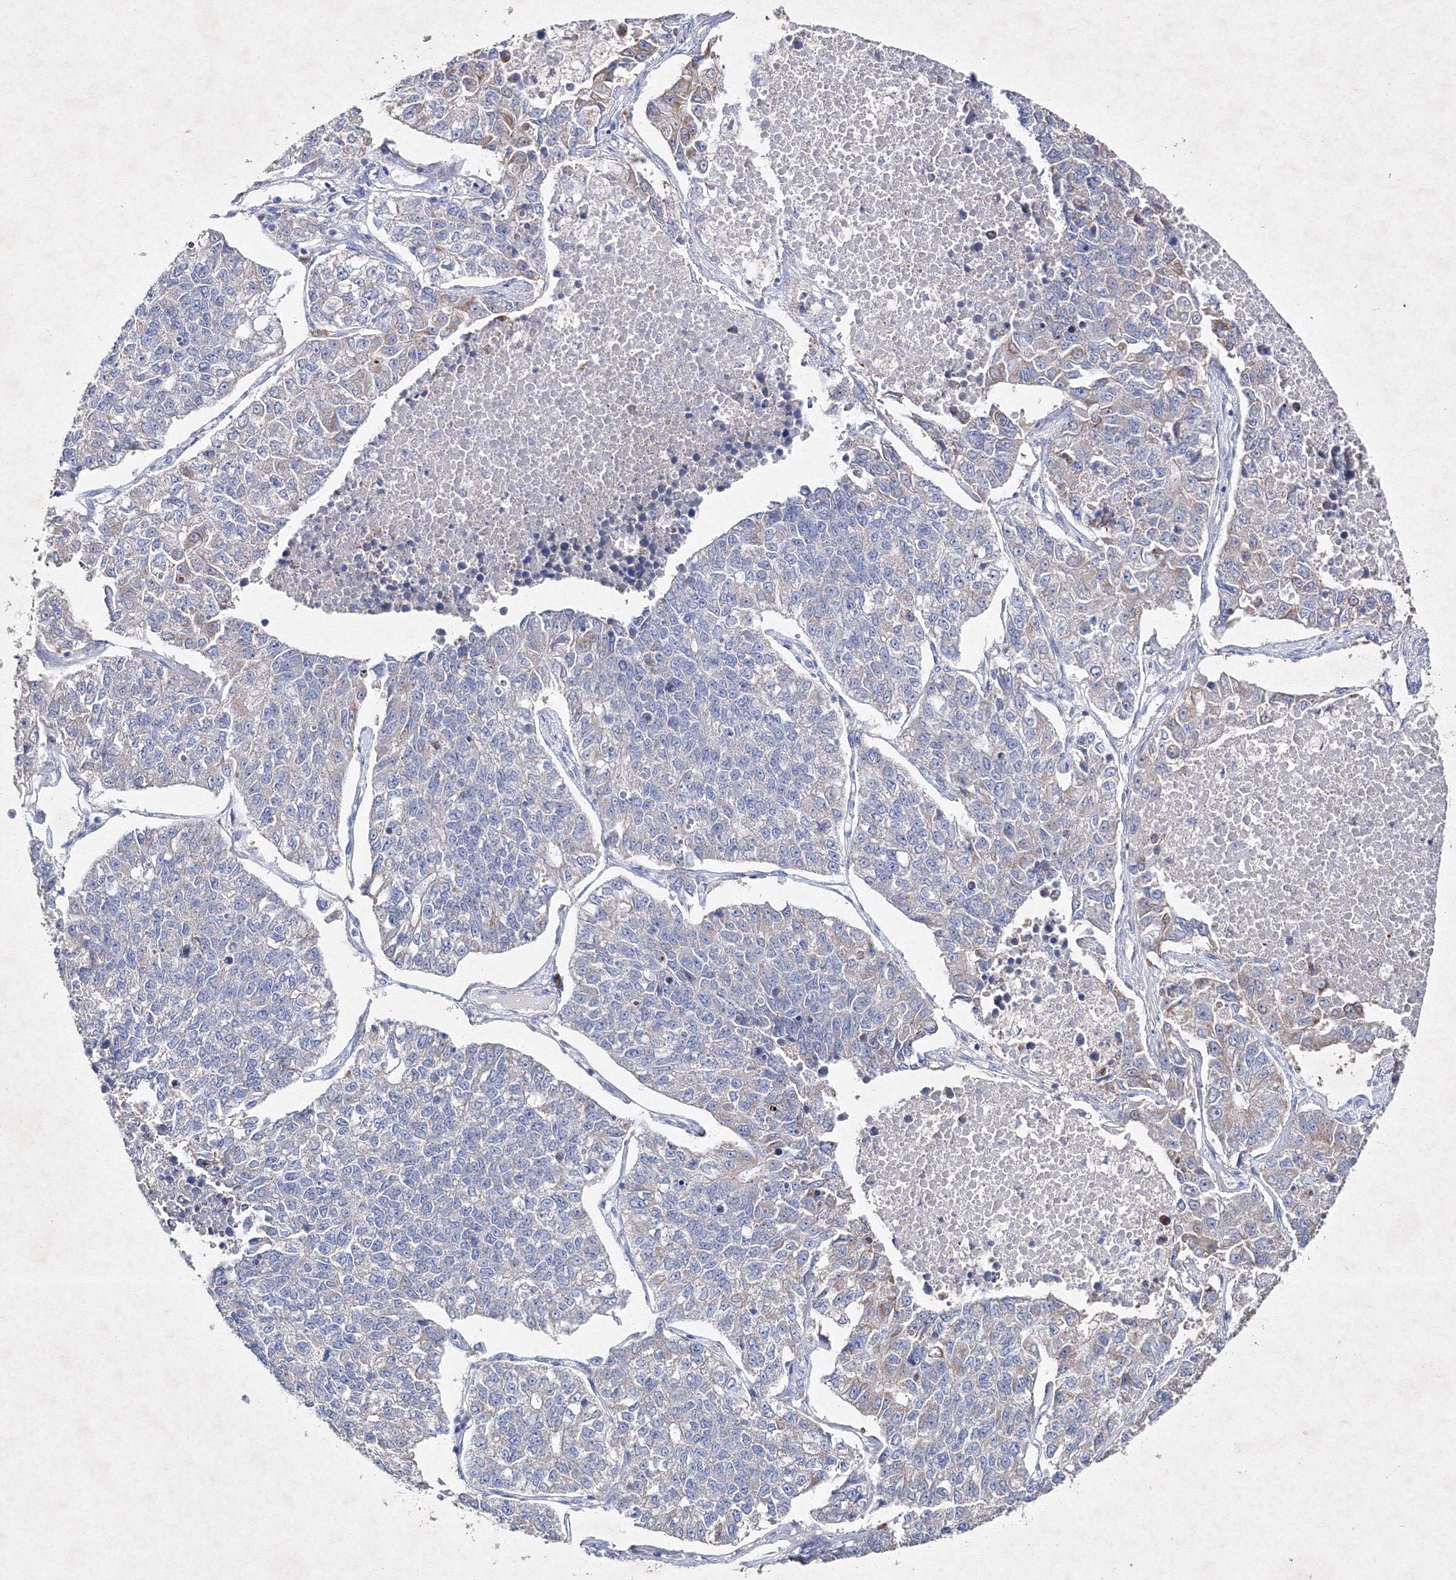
{"staining": {"intensity": "weak", "quantity": "<25%", "location": "cytoplasmic/membranous"}, "tissue": "lung cancer", "cell_type": "Tumor cells", "image_type": "cancer", "snomed": [{"axis": "morphology", "description": "Adenocarcinoma, NOS"}, {"axis": "topography", "description": "Lung"}], "caption": "Tumor cells are negative for brown protein staining in lung adenocarcinoma.", "gene": "SMIM29", "patient": {"sex": "male", "age": 49}}